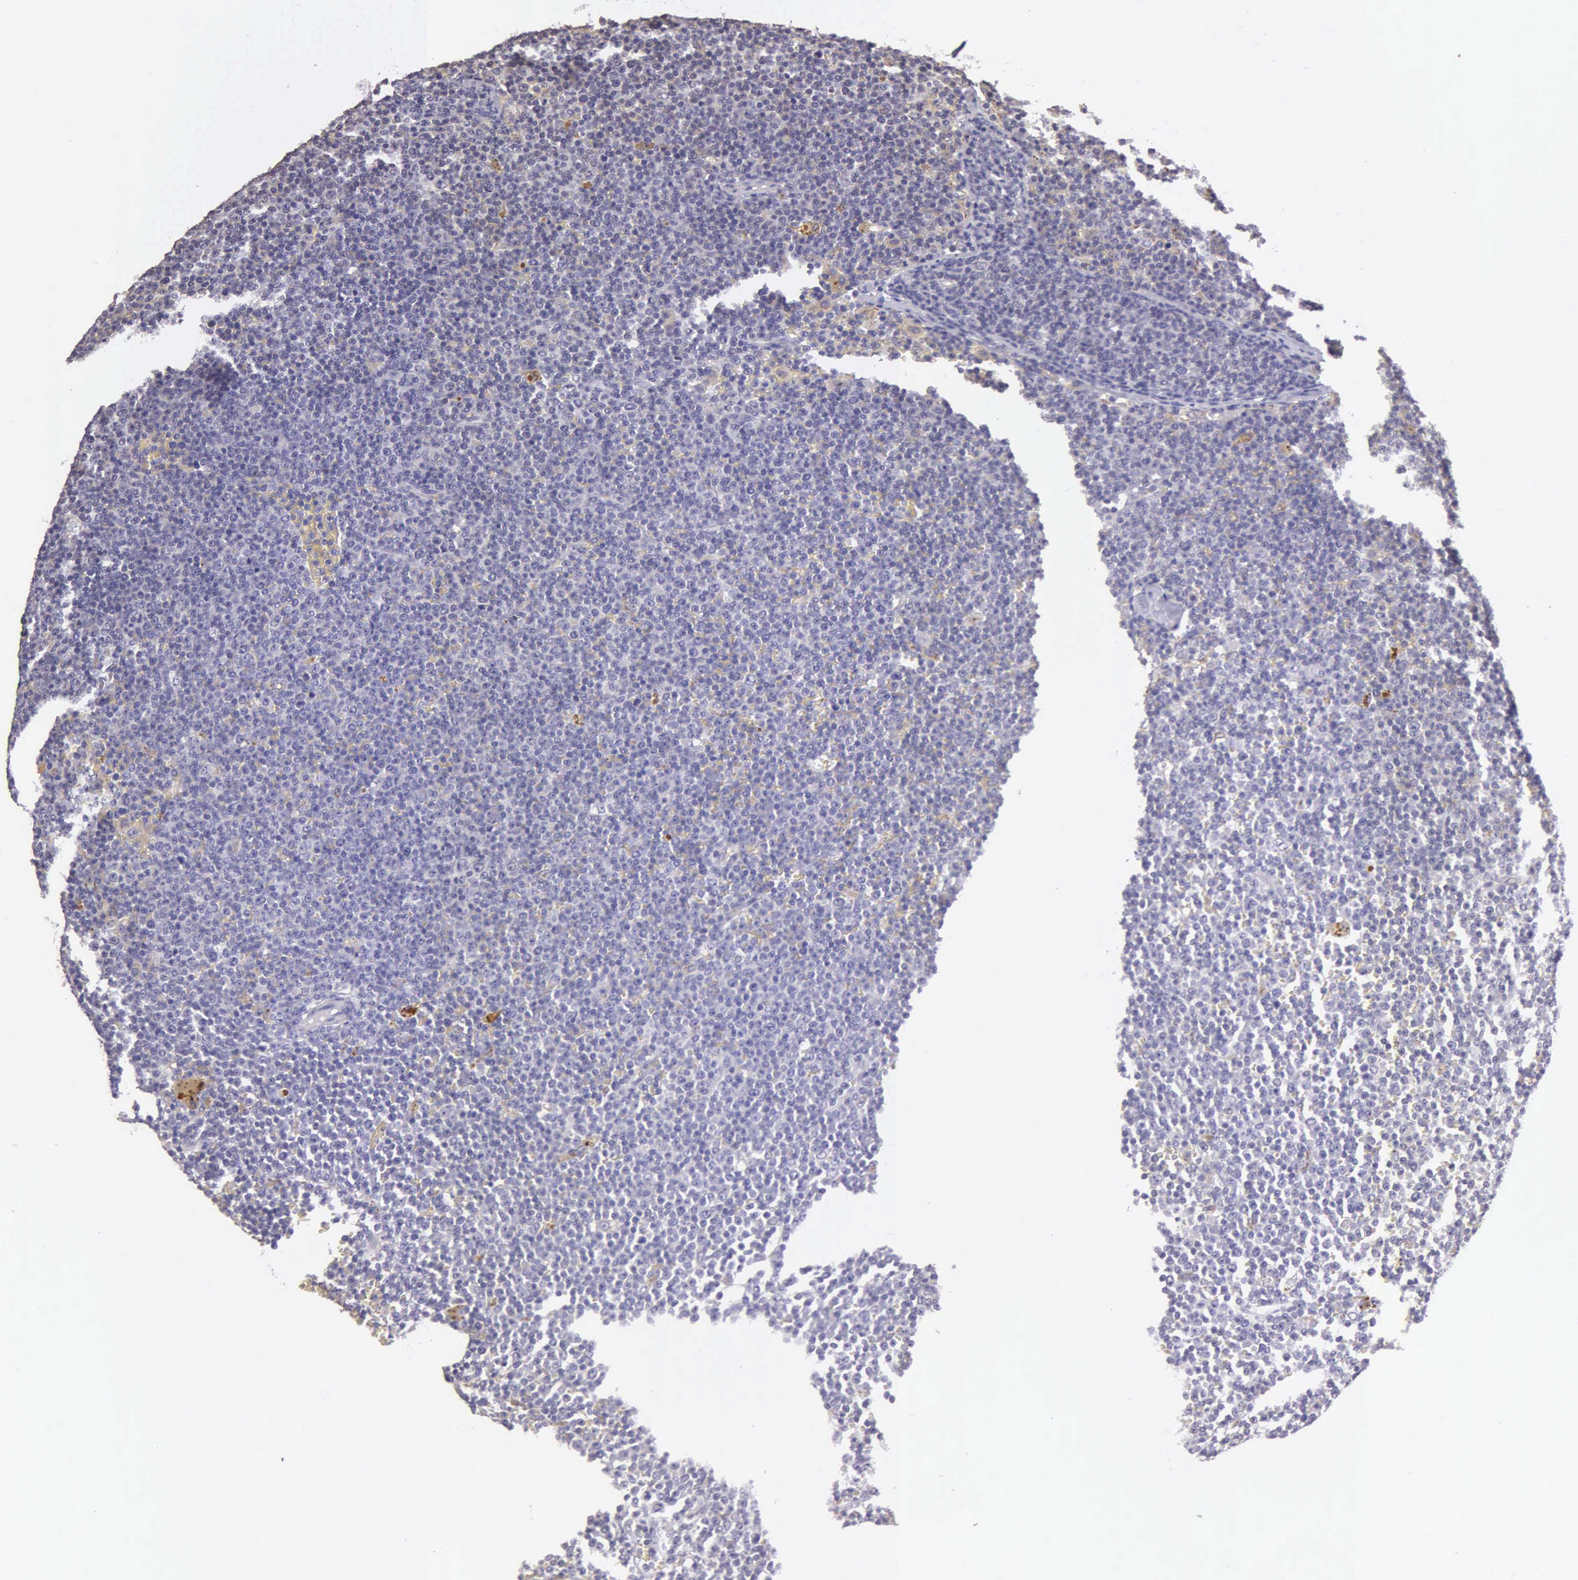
{"staining": {"intensity": "negative", "quantity": "none", "location": "none"}, "tissue": "lymphoma", "cell_type": "Tumor cells", "image_type": "cancer", "snomed": [{"axis": "morphology", "description": "Malignant lymphoma, non-Hodgkin's type, Low grade"}, {"axis": "topography", "description": "Lymph node"}], "caption": "Image shows no significant protein positivity in tumor cells of lymphoma.", "gene": "ESR1", "patient": {"sex": "male", "age": 50}}